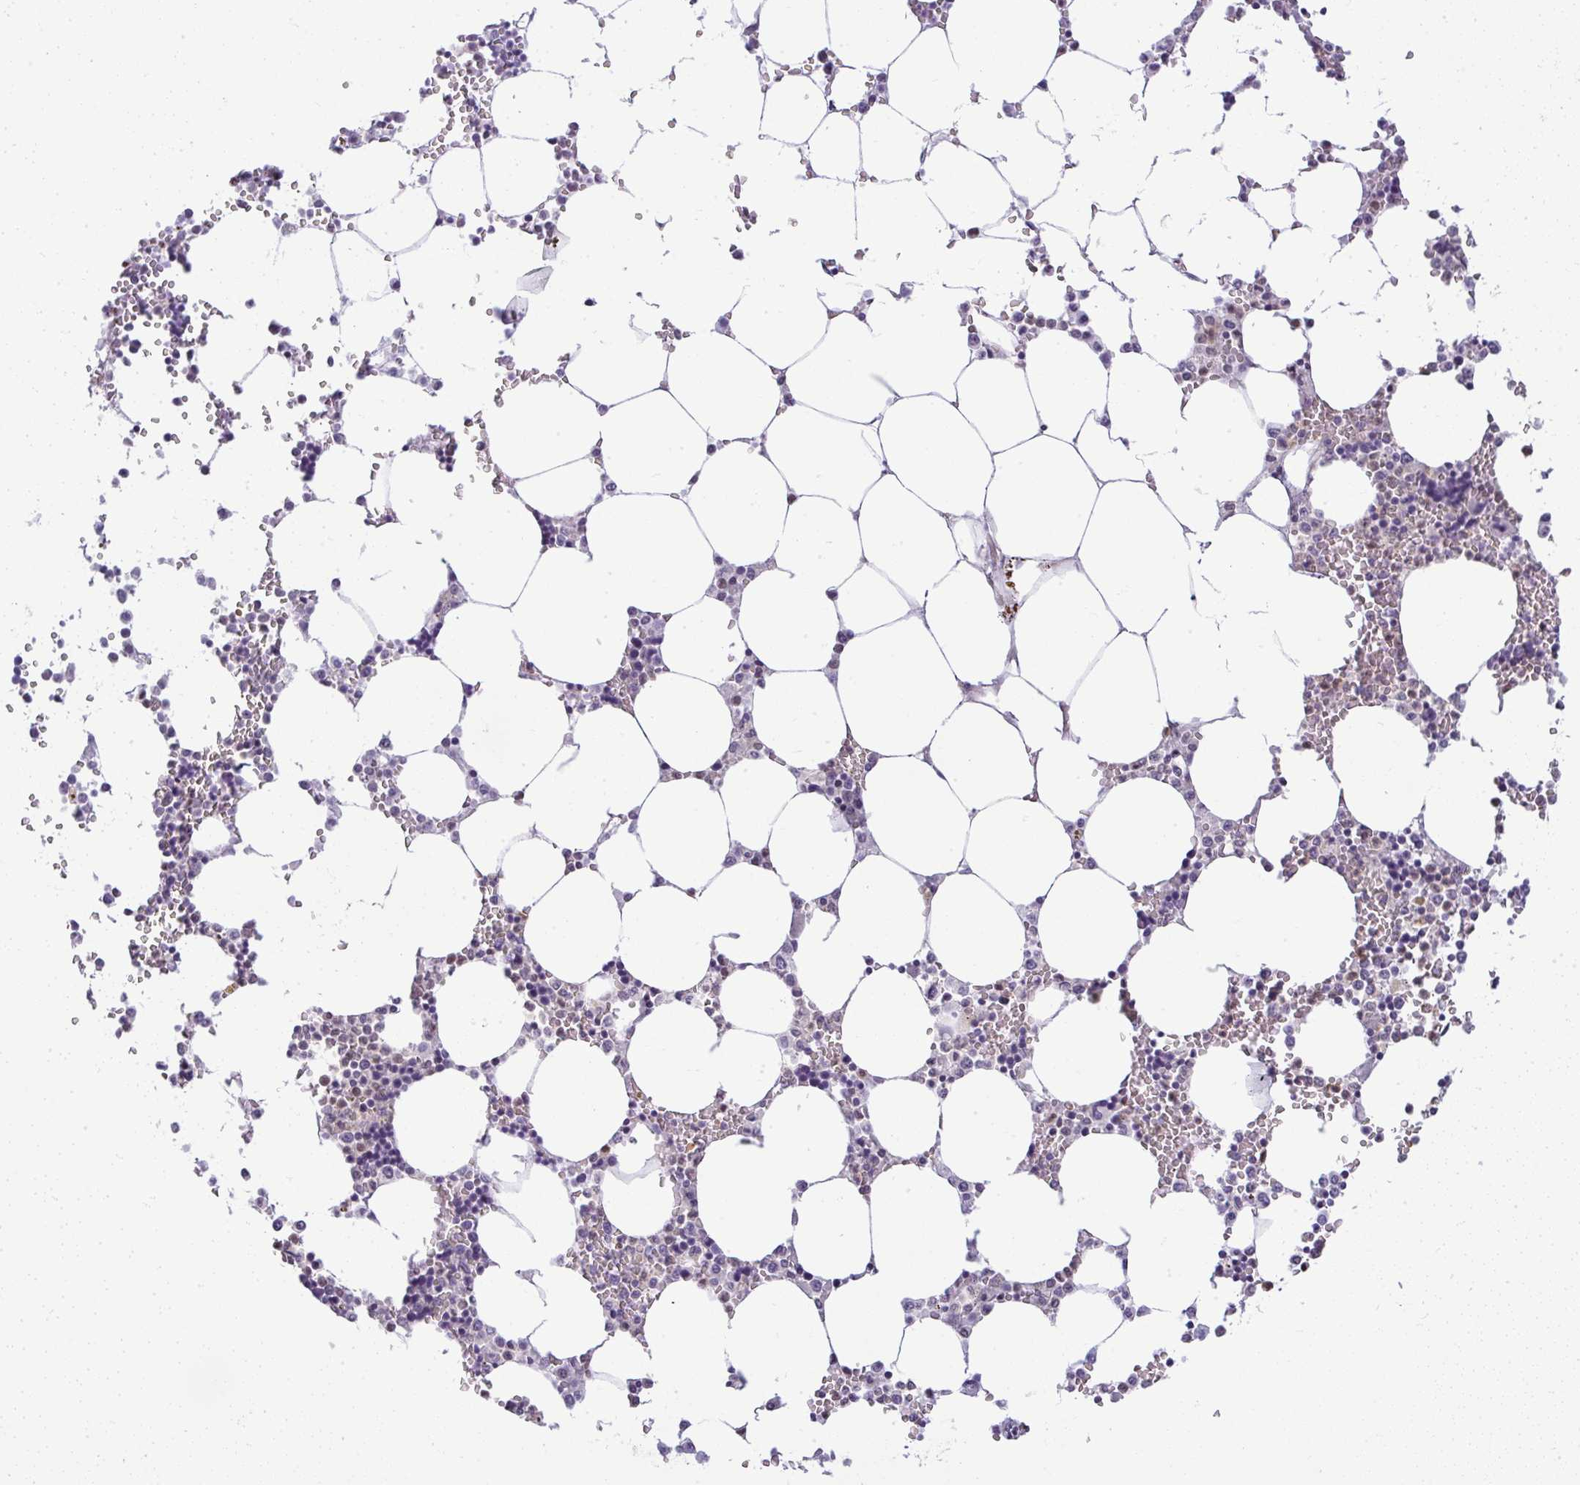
{"staining": {"intensity": "moderate", "quantity": "<25%", "location": "nuclear"}, "tissue": "bone marrow", "cell_type": "Hematopoietic cells", "image_type": "normal", "snomed": [{"axis": "morphology", "description": "Normal tissue, NOS"}, {"axis": "topography", "description": "Bone marrow"}], "caption": "A brown stain shows moderate nuclear staining of a protein in hematopoietic cells of normal bone marrow.", "gene": "DZIP1", "patient": {"sex": "male", "age": 64}}